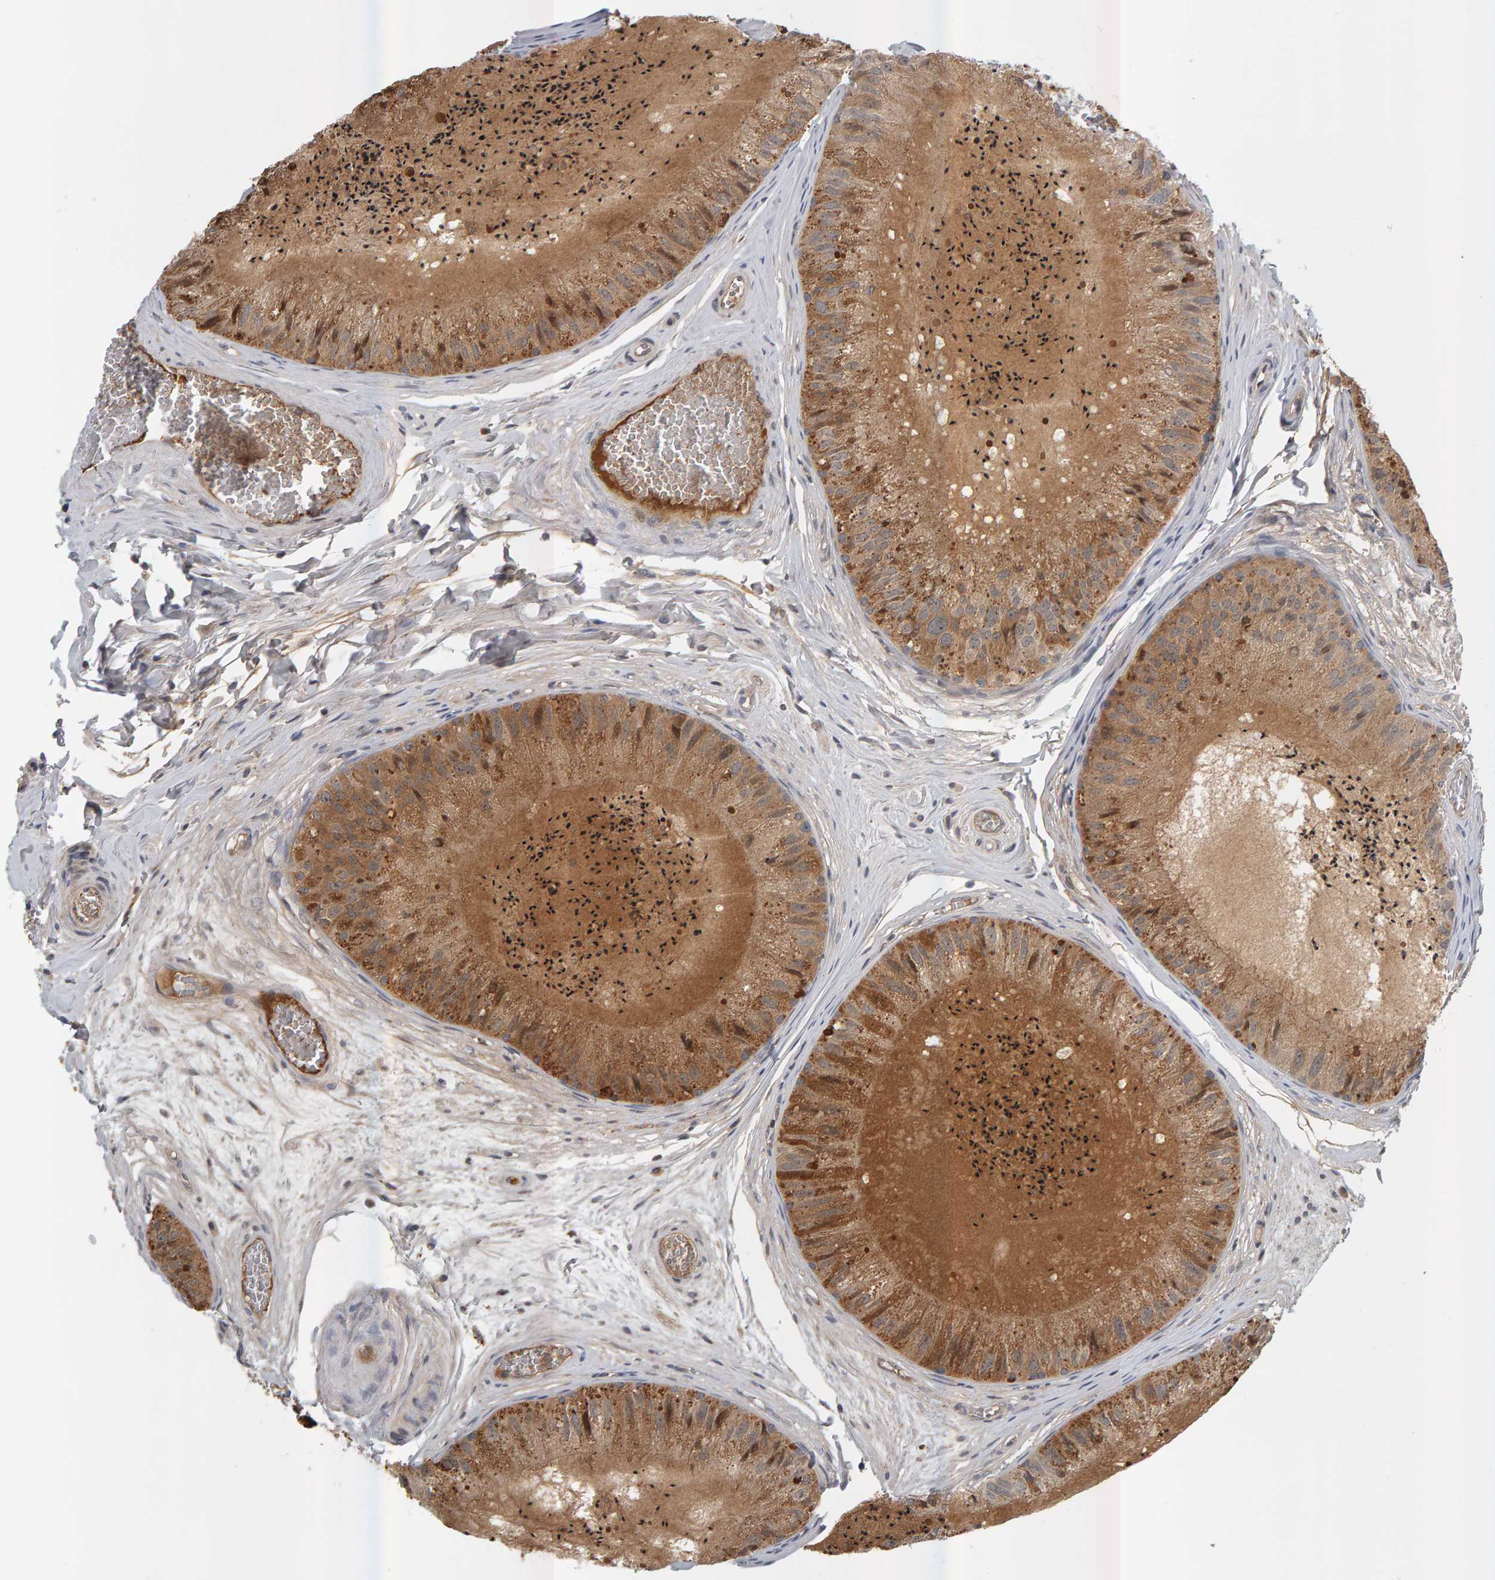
{"staining": {"intensity": "moderate", "quantity": "25%-75%", "location": "cytoplasmic/membranous"}, "tissue": "epididymis", "cell_type": "Glandular cells", "image_type": "normal", "snomed": [{"axis": "morphology", "description": "Normal tissue, NOS"}, {"axis": "topography", "description": "Epididymis"}], "caption": "DAB (3,3'-diaminobenzidine) immunohistochemical staining of benign epididymis demonstrates moderate cytoplasmic/membranous protein positivity in about 25%-75% of glandular cells.", "gene": "ZNF160", "patient": {"sex": "male", "age": 31}}